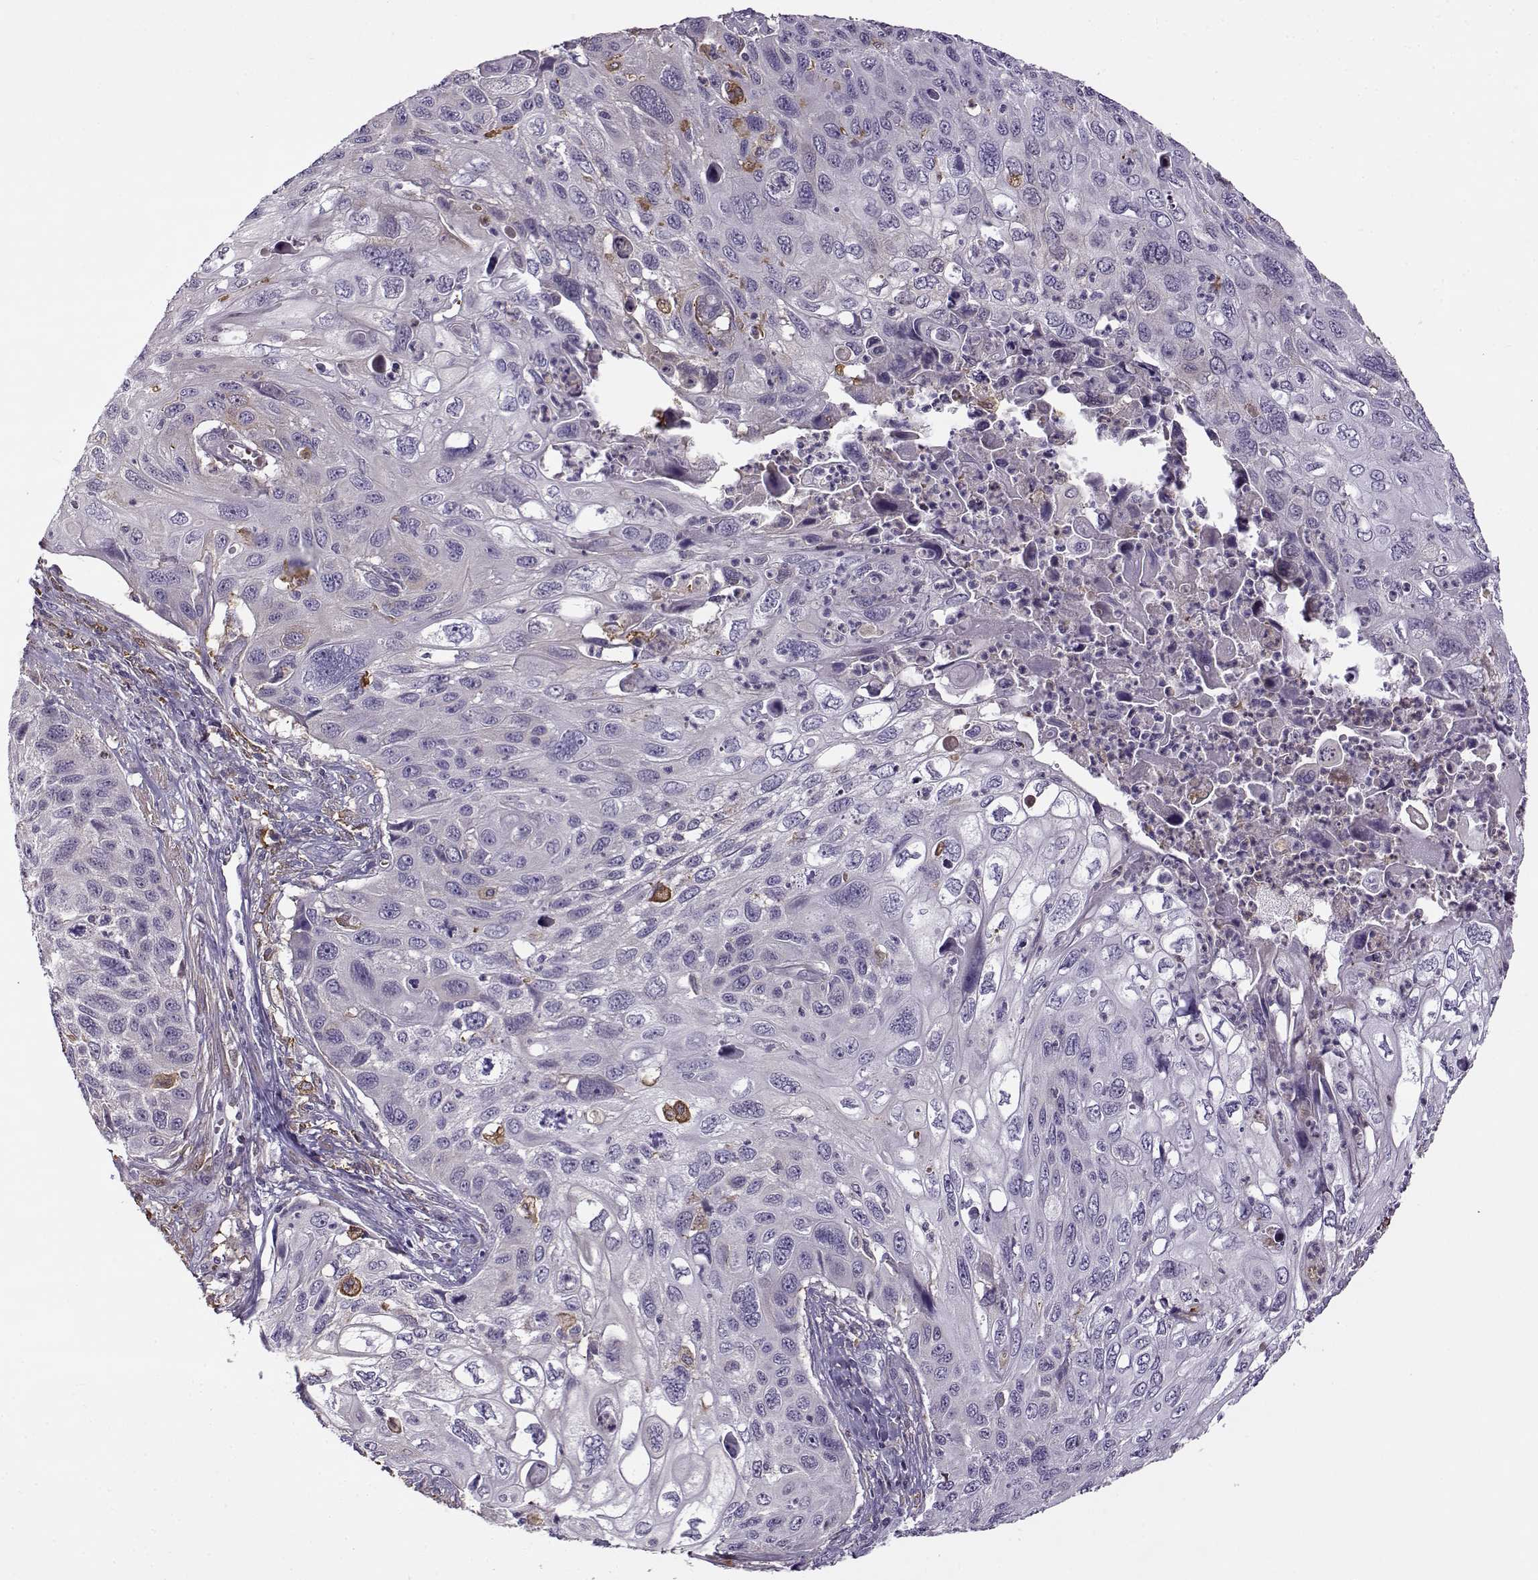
{"staining": {"intensity": "negative", "quantity": "none", "location": "none"}, "tissue": "cervical cancer", "cell_type": "Tumor cells", "image_type": "cancer", "snomed": [{"axis": "morphology", "description": "Squamous cell carcinoma, NOS"}, {"axis": "topography", "description": "Cervix"}], "caption": "Tumor cells show no significant protein expression in squamous cell carcinoma (cervical).", "gene": "UCP3", "patient": {"sex": "female", "age": 70}}